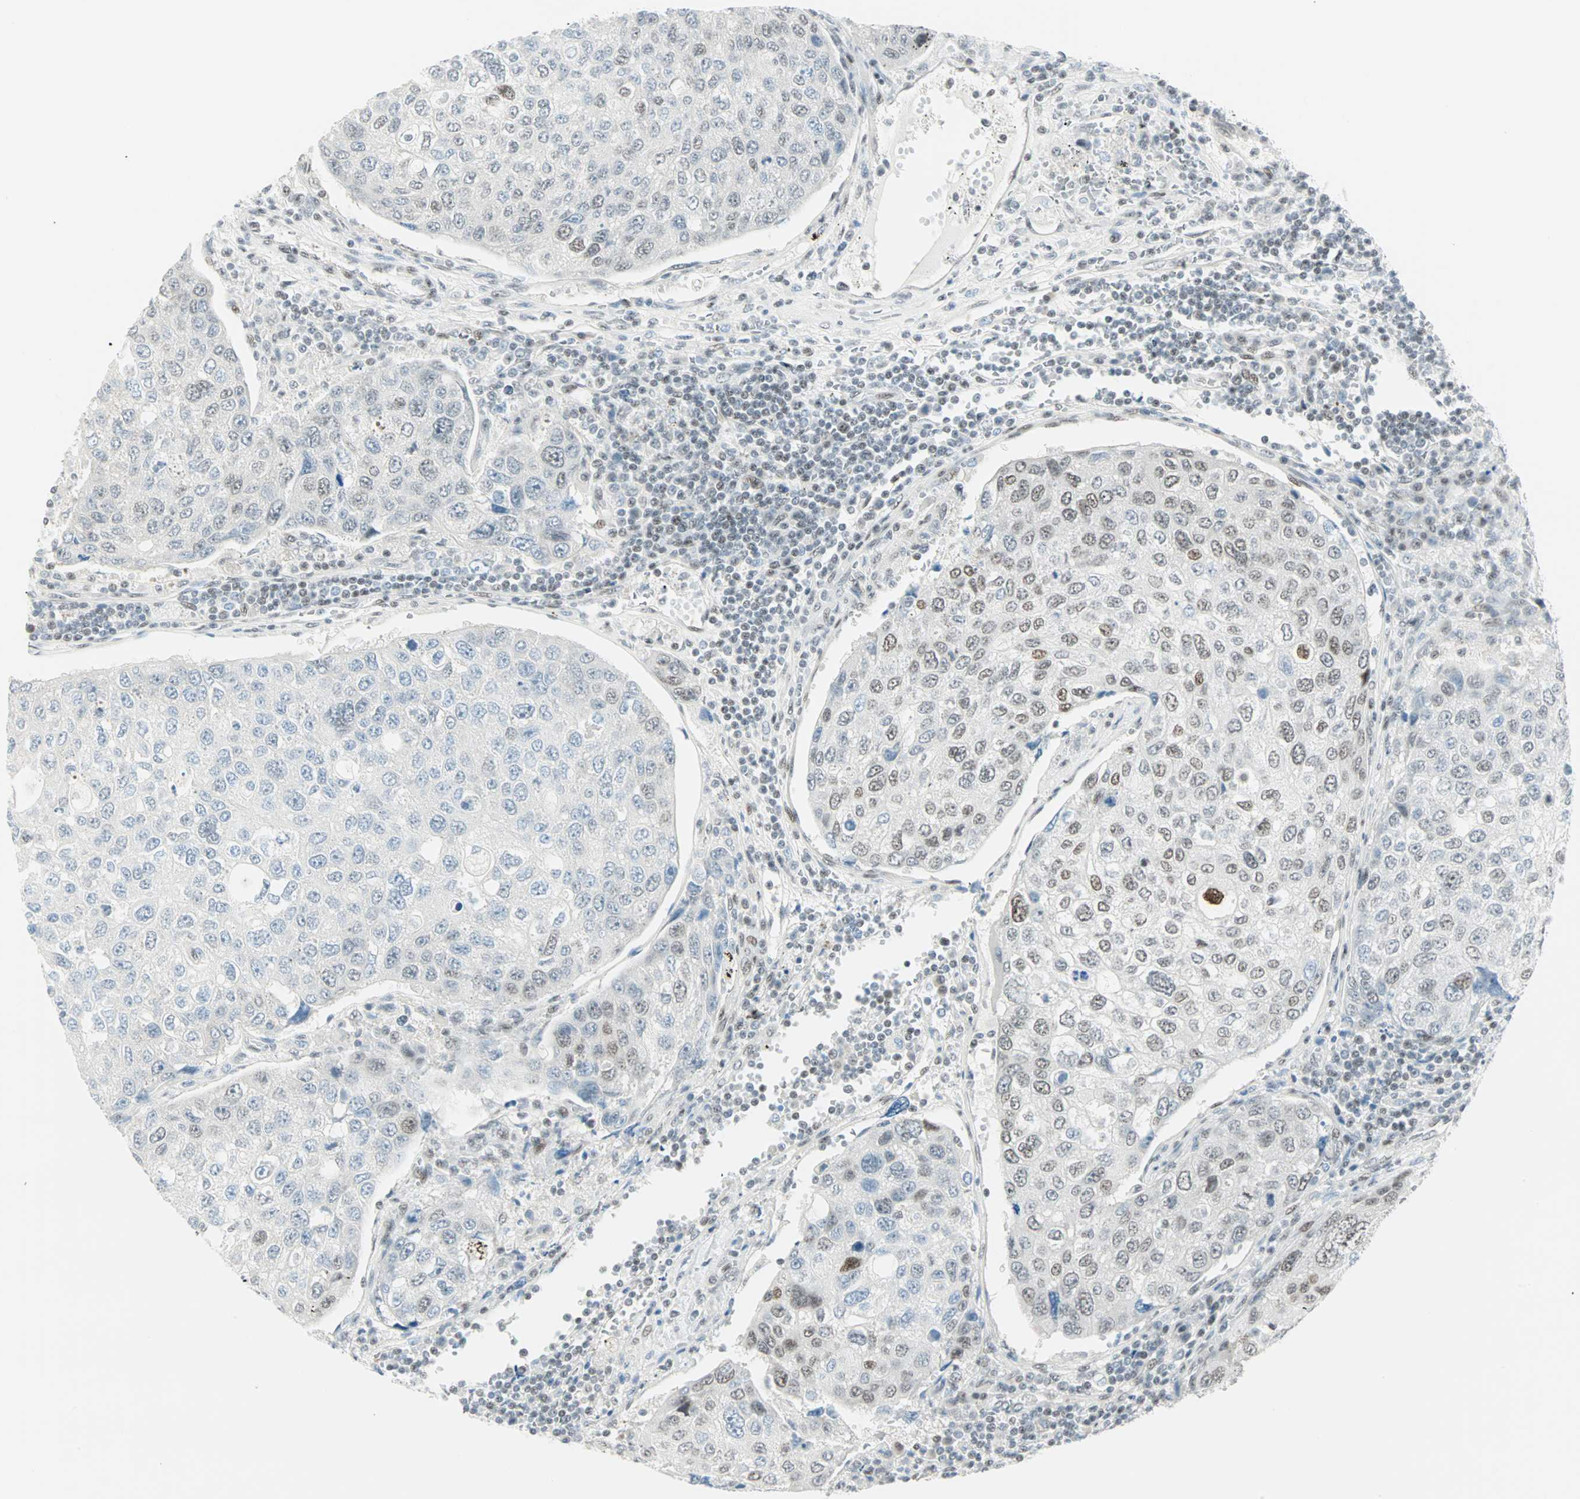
{"staining": {"intensity": "weak", "quantity": "<25%", "location": "cytoplasmic/membranous,nuclear"}, "tissue": "urothelial cancer", "cell_type": "Tumor cells", "image_type": "cancer", "snomed": [{"axis": "morphology", "description": "Urothelial carcinoma, High grade"}, {"axis": "topography", "description": "Lymph node"}, {"axis": "topography", "description": "Urinary bladder"}], "caption": "This is an immunohistochemistry photomicrograph of human high-grade urothelial carcinoma. There is no staining in tumor cells.", "gene": "PKNOX1", "patient": {"sex": "male", "age": 51}}